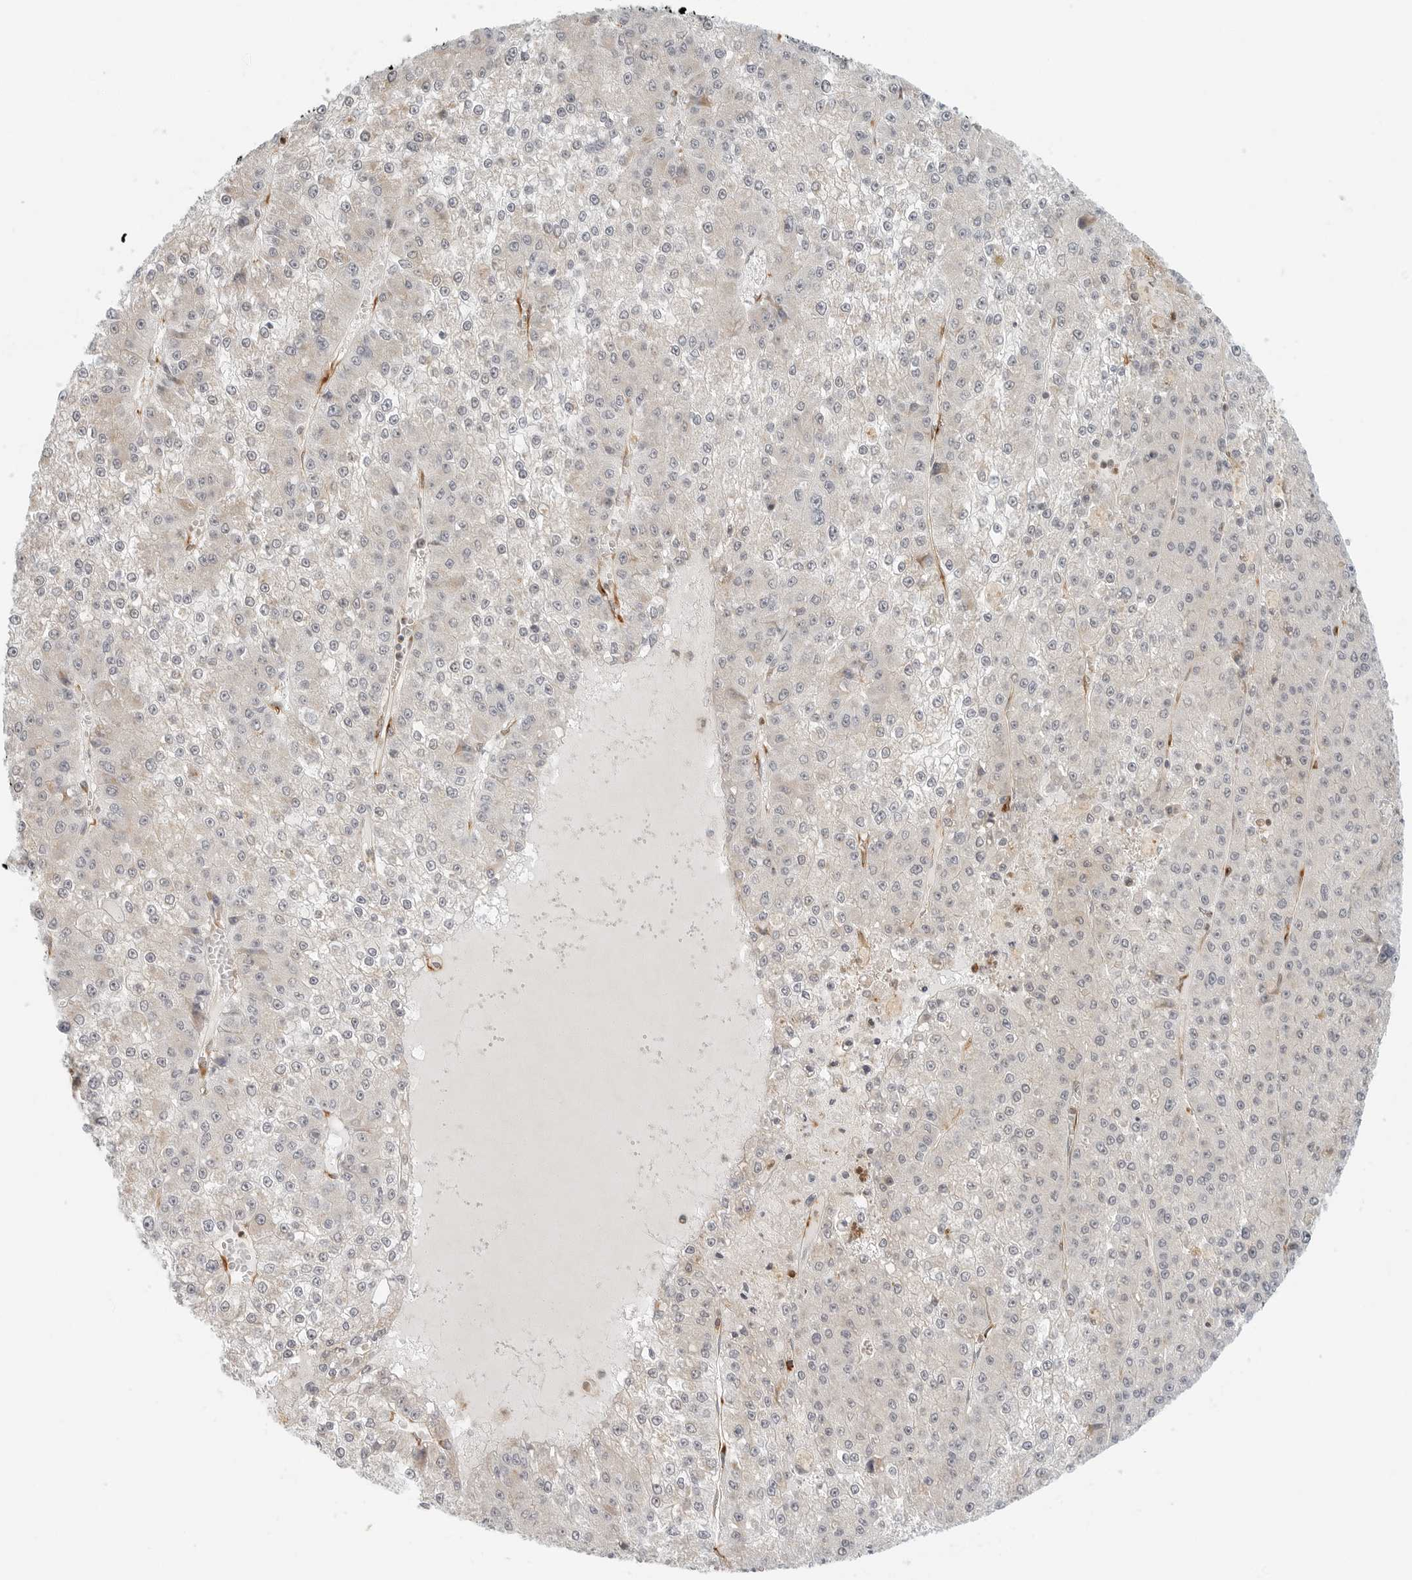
{"staining": {"intensity": "negative", "quantity": "none", "location": "none"}, "tissue": "liver cancer", "cell_type": "Tumor cells", "image_type": "cancer", "snomed": [{"axis": "morphology", "description": "Carcinoma, Hepatocellular, NOS"}, {"axis": "topography", "description": "Liver"}], "caption": "This histopathology image is of liver cancer (hepatocellular carcinoma) stained with immunohistochemistry (IHC) to label a protein in brown with the nuclei are counter-stained blue. There is no expression in tumor cells. (Brightfield microscopy of DAB immunohistochemistry at high magnification).", "gene": "C1QTNF1", "patient": {"sex": "female", "age": 73}}